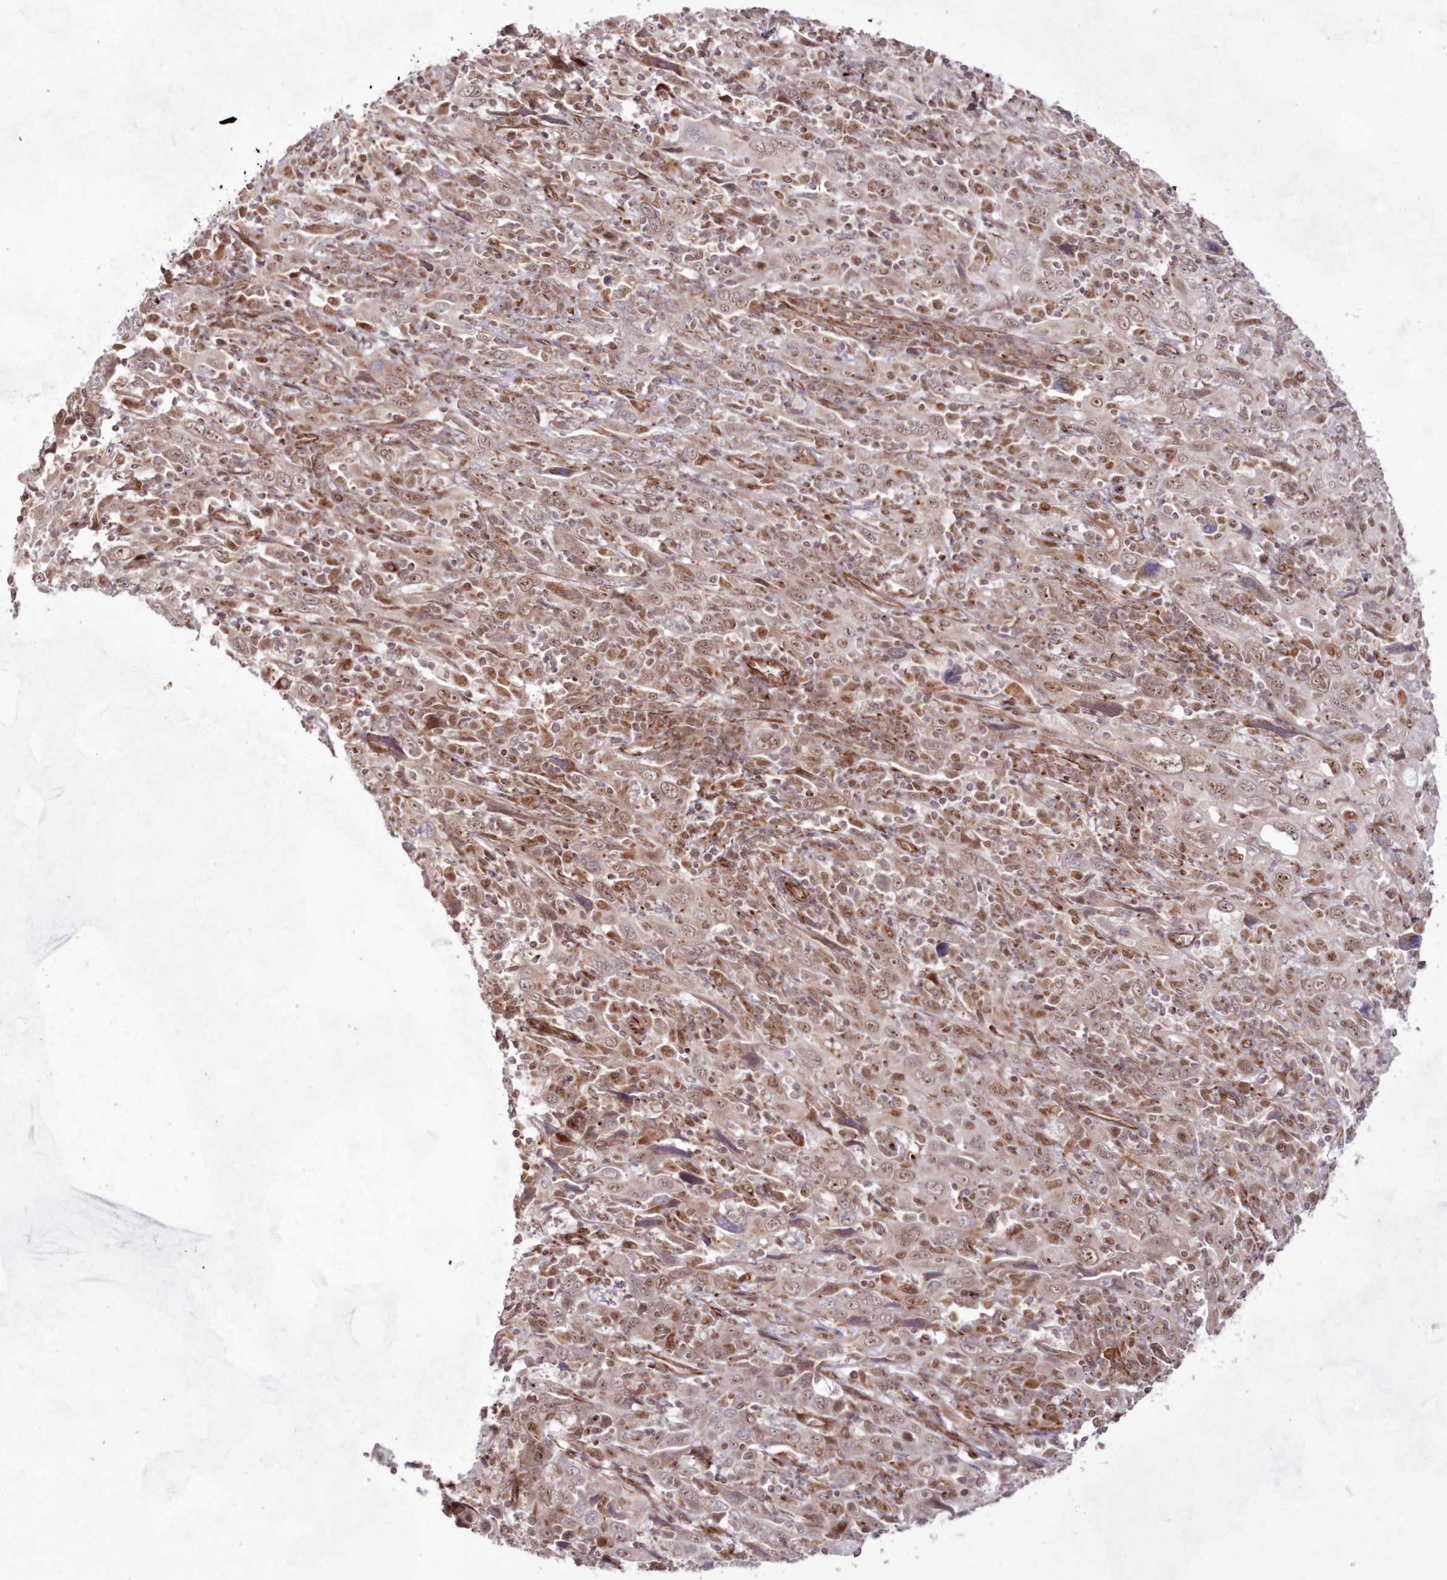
{"staining": {"intensity": "weak", "quantity": ">75%", "location": "nuclear"}, "tissue": "cervical cancer", "cell_type": "Tumor cells", "image_type": "cancer", "snomed": [{"axis": "morphology", "description": "Squamous cell carcinoma, NOS"}, {"axis": "topography", "description": "Cervix"}], "caption": "Human cervical squamous cell carcinoma stained with a brown dye reveals weak nuclear positive staining in approximately >75% of tumor cells.", "gene": "SNIP1", "patient": {"sex": "female", "age": 46}}